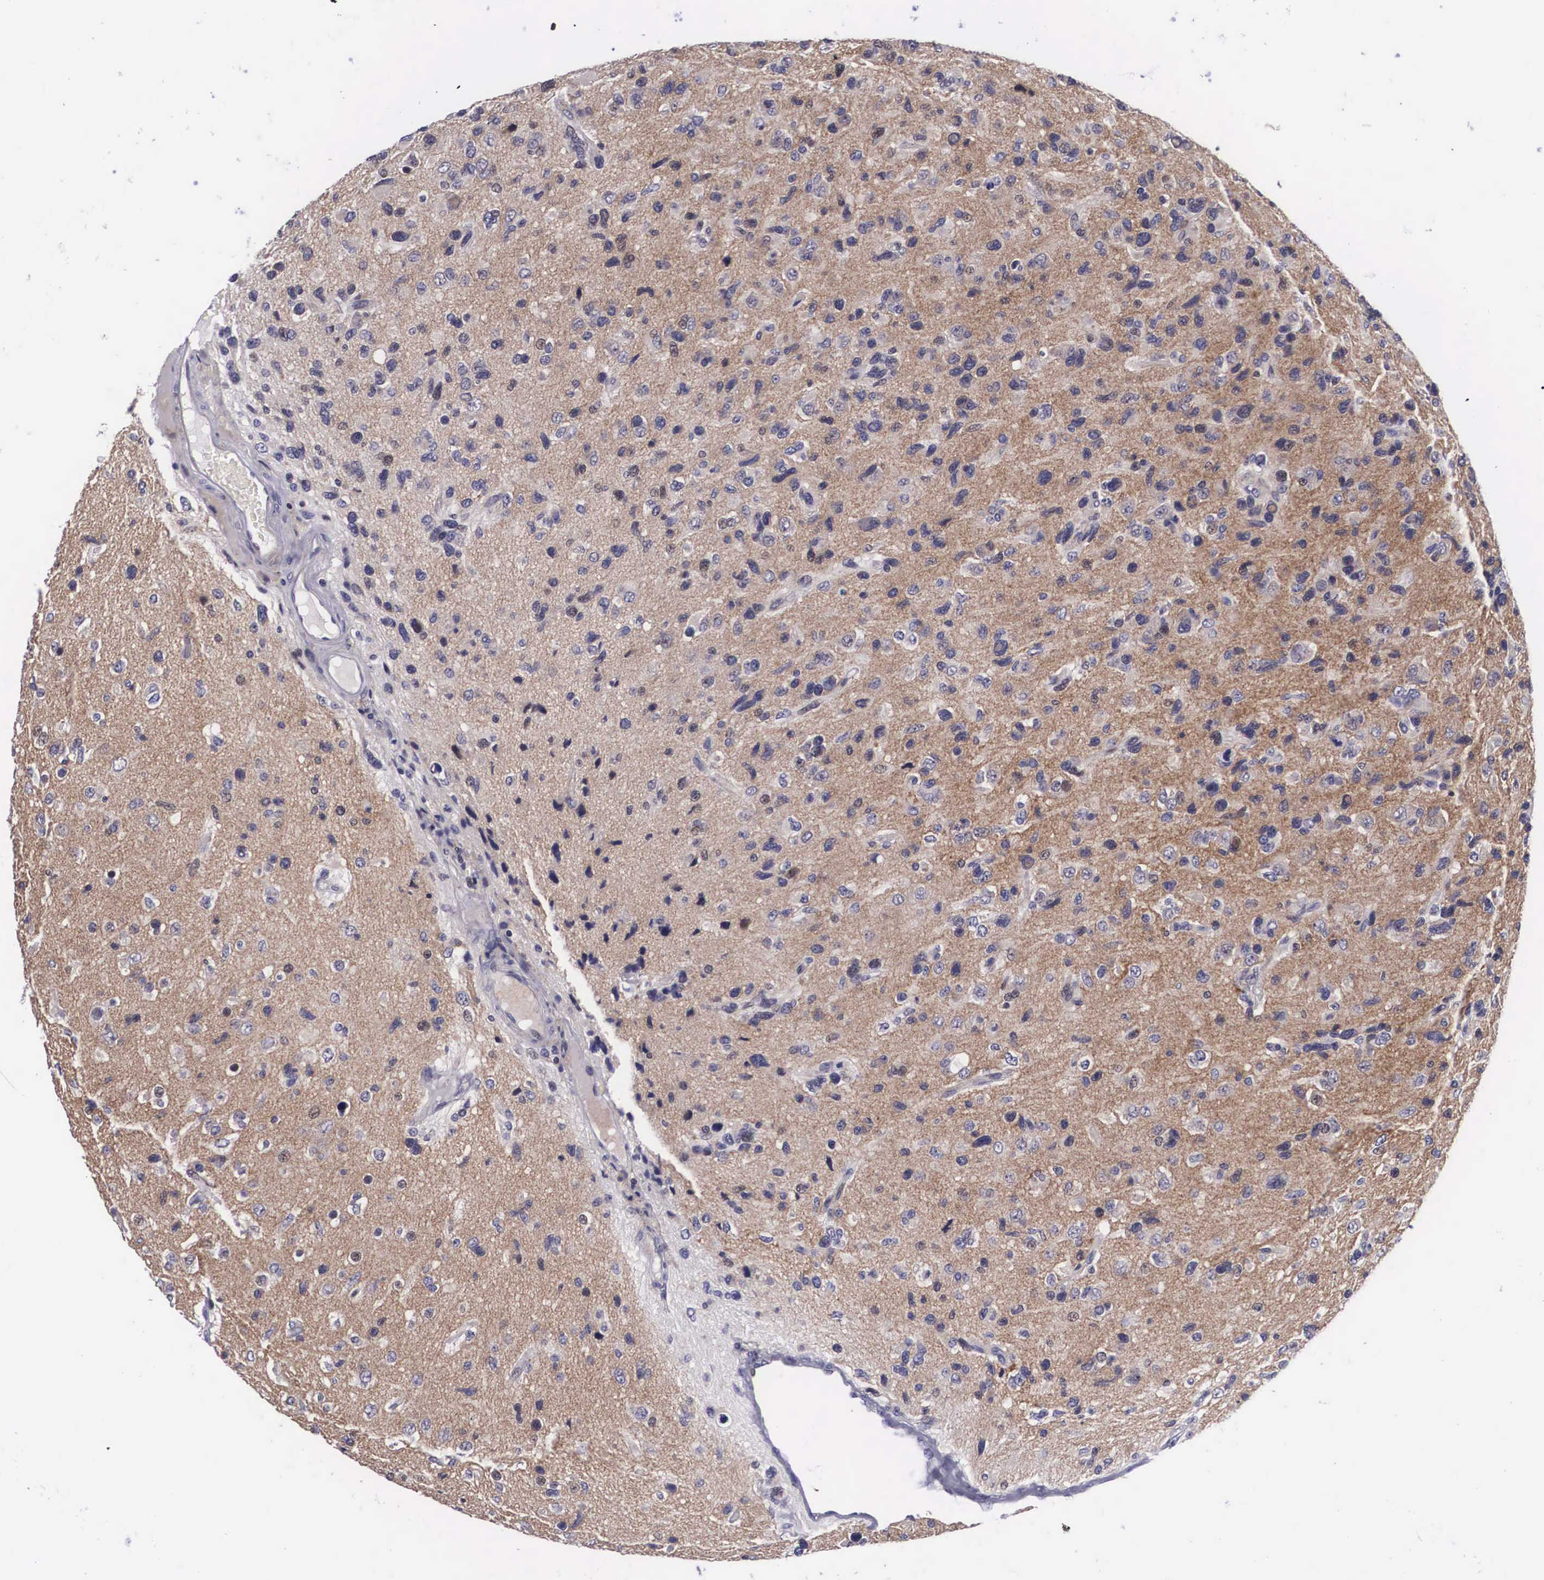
{"staining": {"intensity": "moderate", "quantity": ">75%", "location": "cytoplasmic/membranous,nuclear"}, "tissue": "glioma", "cell_type": "Tumor cells", "image_type": "cancer", "snomed": [{"axis": "morphology", "description": "Glioma, malignant, High grade"}, {"axis": "topography", "description": "Brain"}], "caption": "Immunohistochemical staining of malignant glioma (high-grade) exhibits moderate cytoplasmic/membranous and nuclear protein staining in approximately >75% of tumor cells. (DAB IHC, brown staining for protein, blue staining for nuclei).", "gene": "EMID1", "patient": {"sex": "male", "age": 77}}